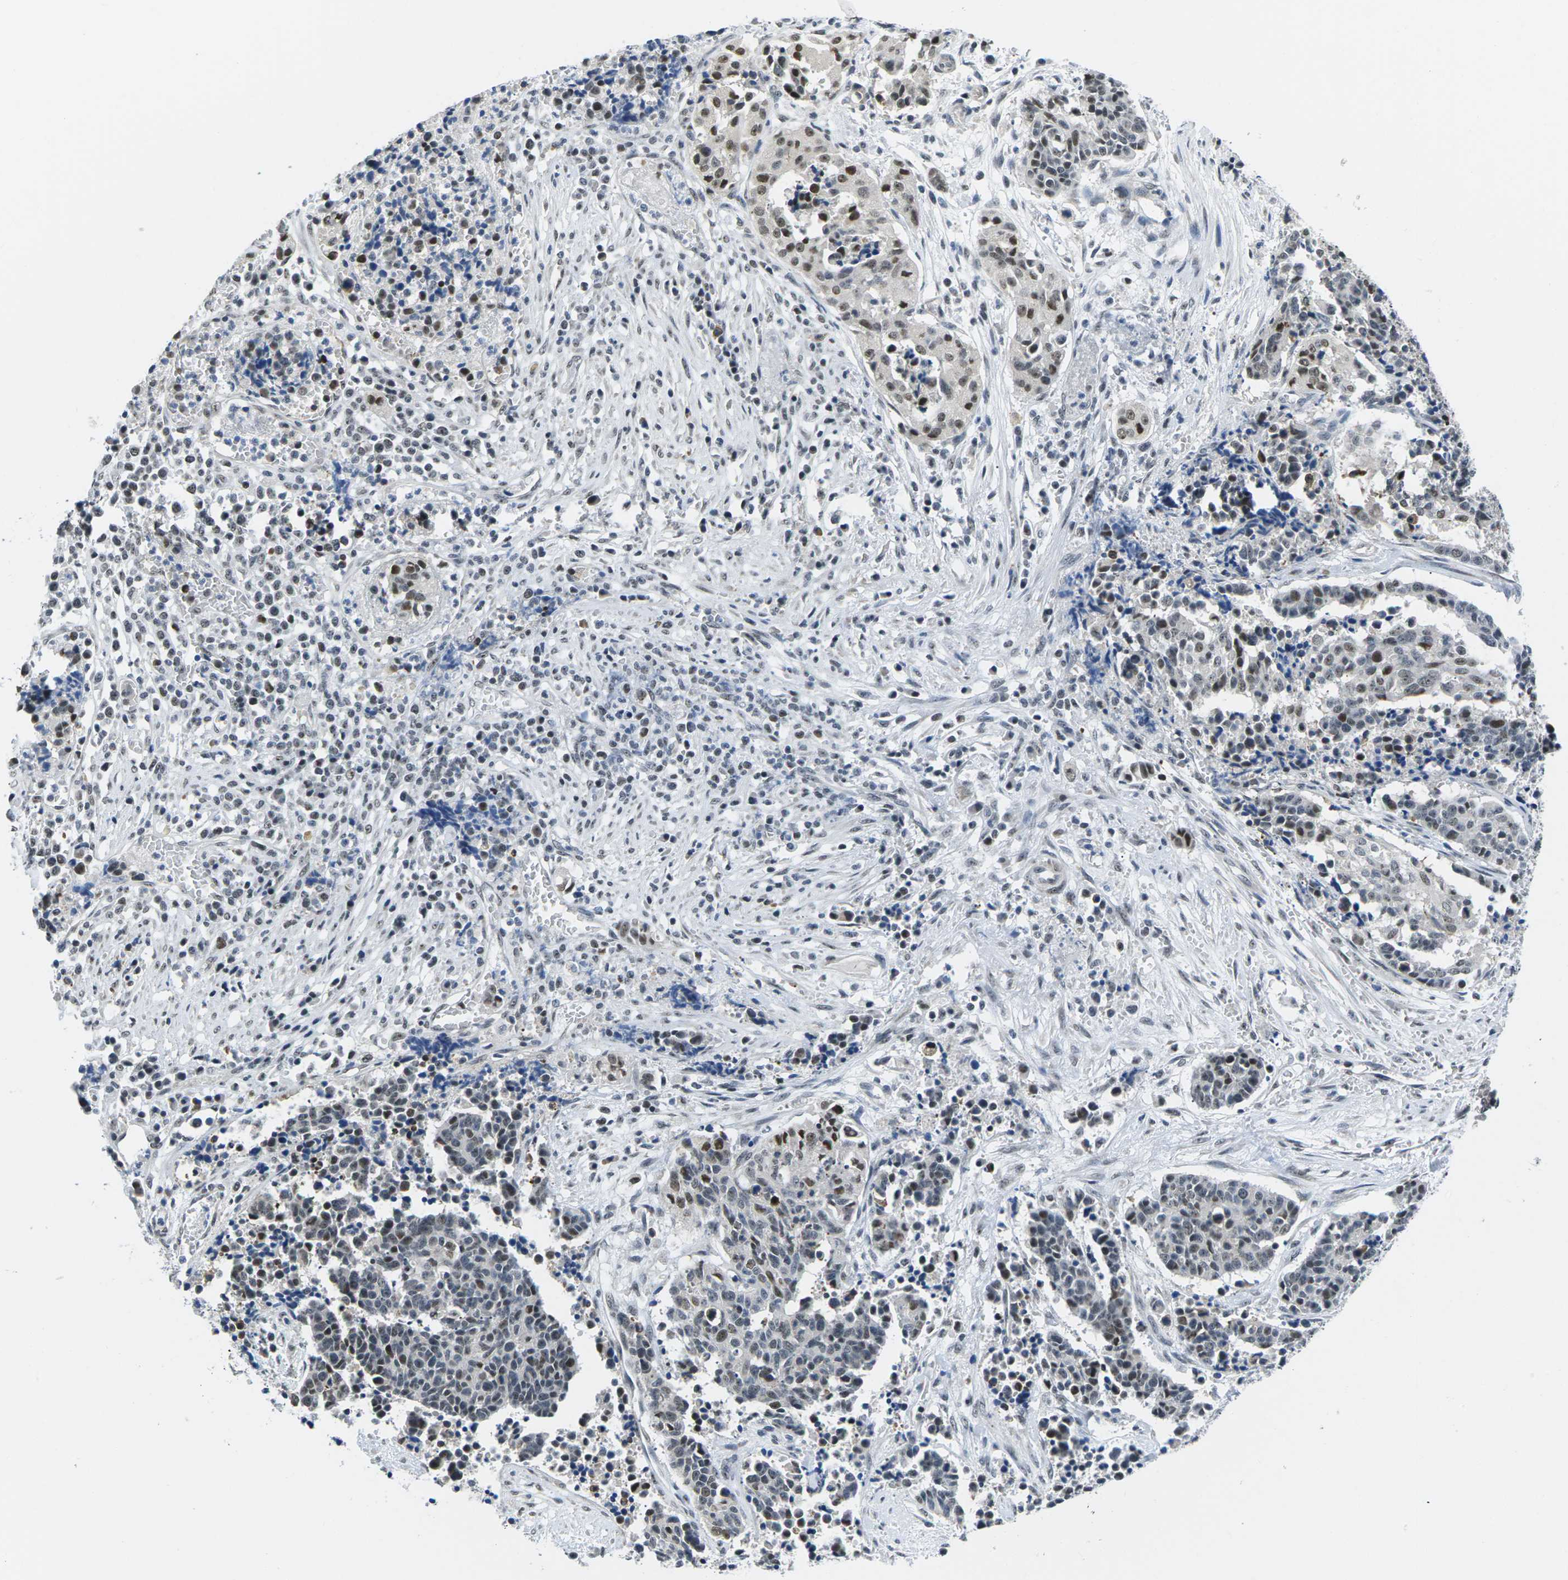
{"staining": {"intensity": "moderate", "quantity": "25%-75%", "location": "nuclear"}, "tissue": "cervical cancer", "cell_type": "Tumor cells", "image_type": "cancer", "snomed": [{"axis": "morphology", "description": "Squamous cell carcinoma, NOS"}, {"axis": "topography", "description": "Cervix"}], "caption": "About 25%-75% of tumor cells in human cervical cancer demonstrate moderate nuclear protein expression as visualized by brown immunohistochemical staining.", "gene": "NSRP1", "patient": {"sex": "female", "age": 35}}